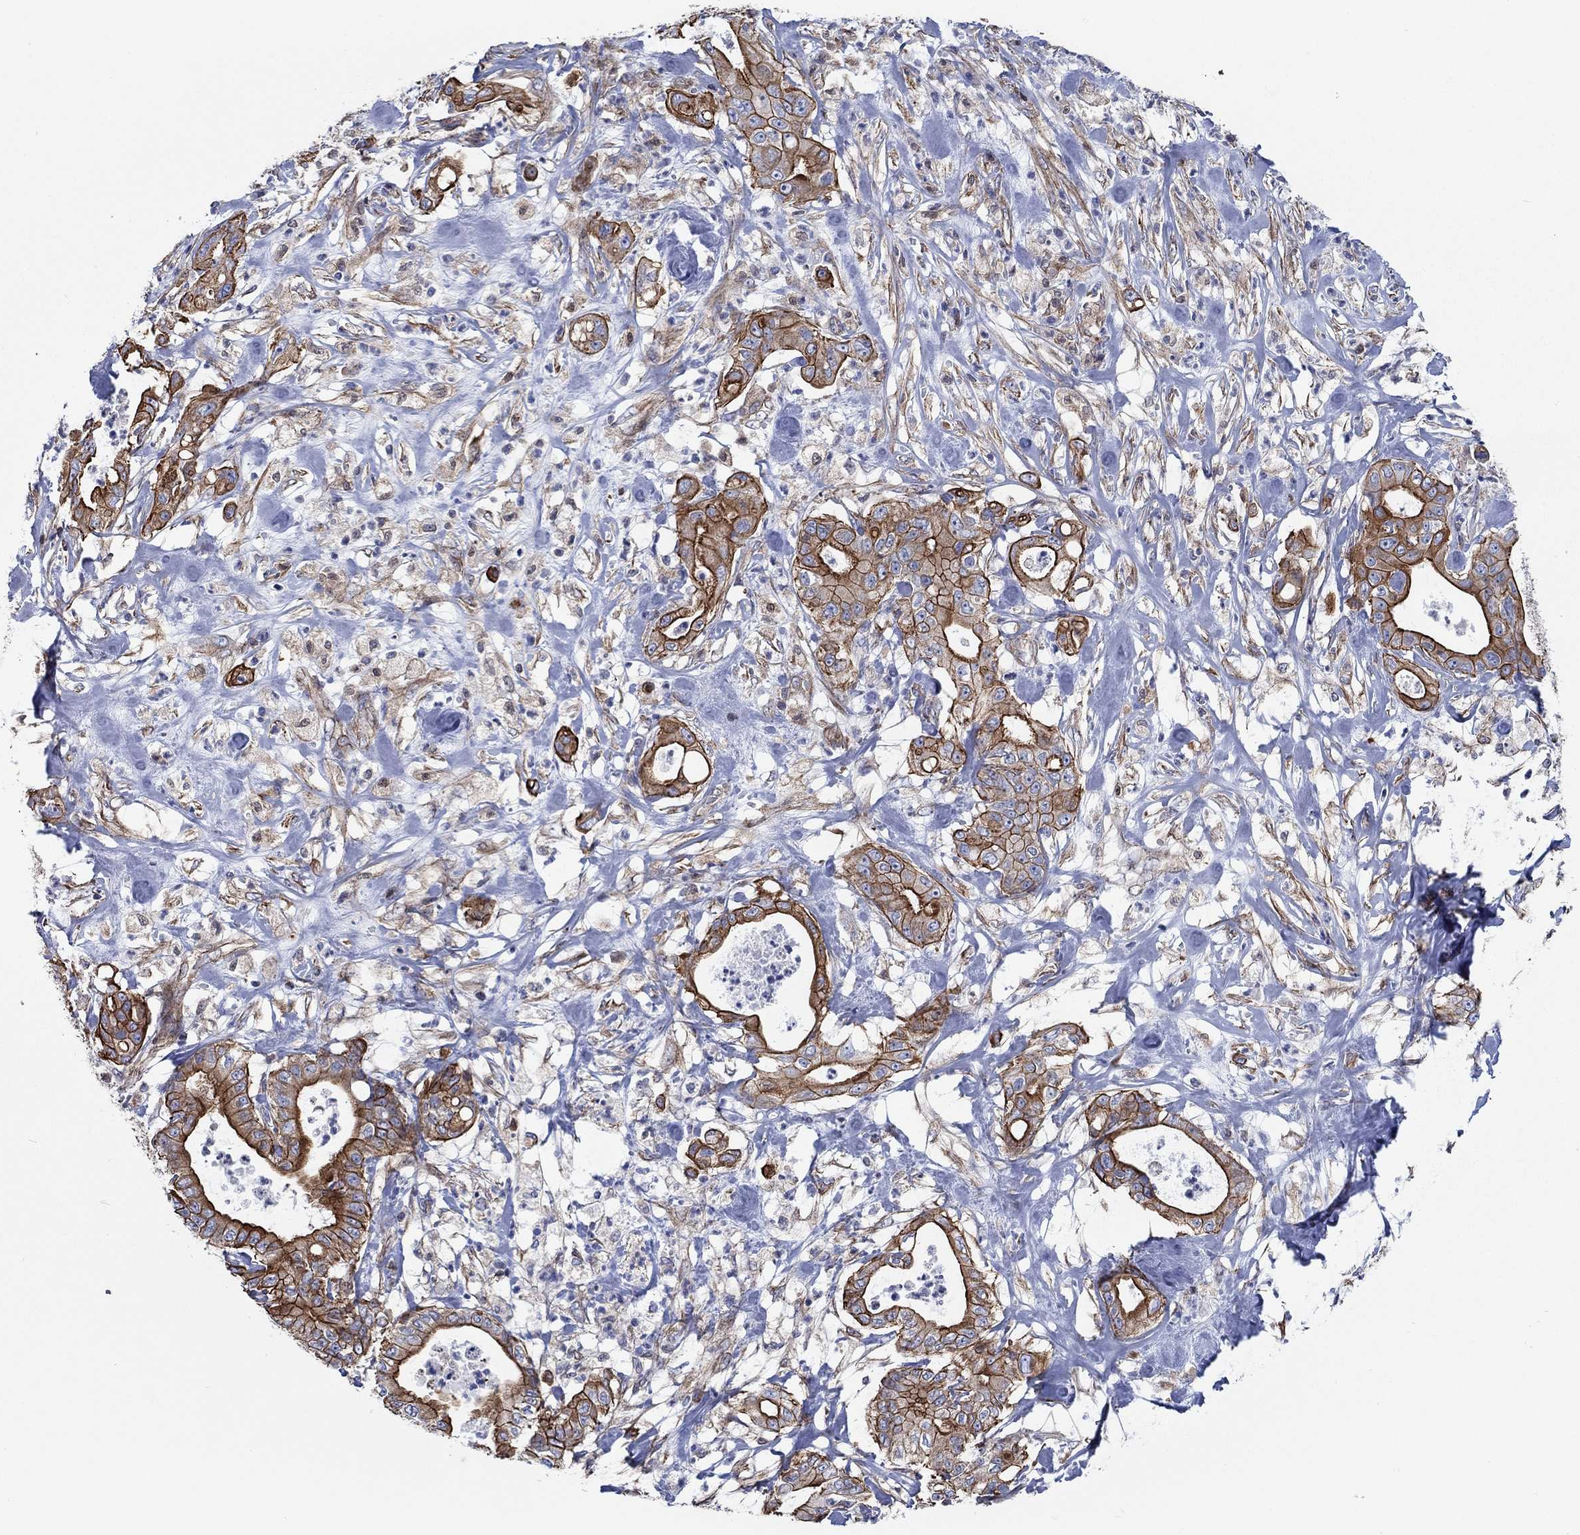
{"staining": {"intensity": "strong", "quantity": ">75%", "location": "cytoplasmic/membranous"}, "tissue": "pancreatic cancer", "cell_type": "Tumor cells", "image_type": "cancer", "snomed": [{"axis": "morphology", "description": "Adenocarcinoma, NOS"}, {"axis": "topography", "description": "Pancreas"}], "caption": "Strong cytoplasmic/membranous protein staining is seen in approximately >75% of tumor cells in pancreatic cancer (adenocarcinoma).", "gene": "FMN1", "patient": {"sex": "male", "age": 71}}